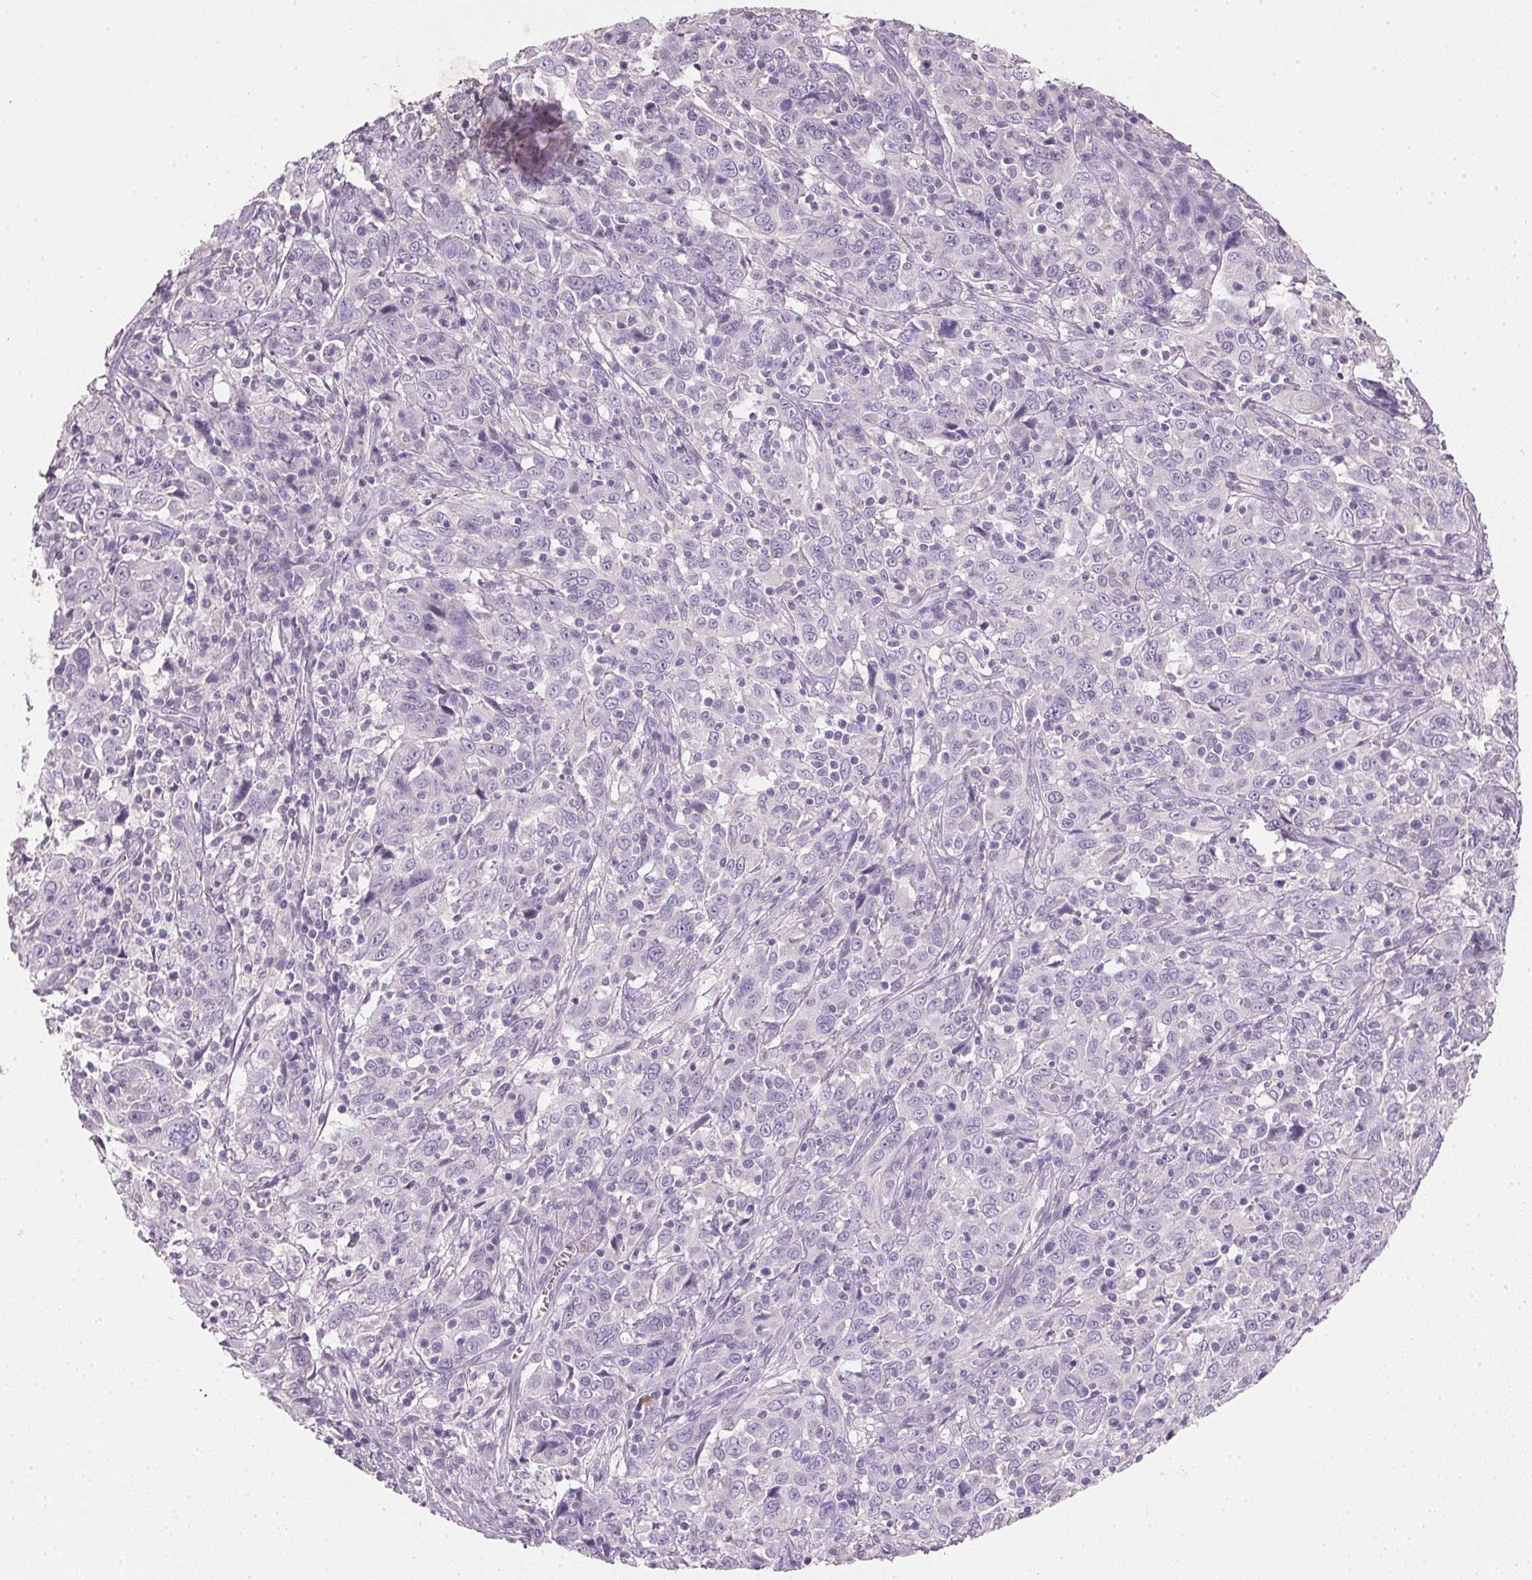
{"staining": {"intensity": "negative", "quantity": "none", "location": "none"}, "tissue": "cervical cancer", "cell_type": "Tumor cells", "image_type": "cancer", "snomed": [{"axis": "morphology", "description": "Squamous cell carcinoma, NOS"}, {"axis": "topography", "description": "Cervix"}], "caption": "Tumor cells show no significant expression in squamous cell carcinoma (cervical).", "gene": "HSD17B1", "patient": {"sex": "female", "age": 46}}